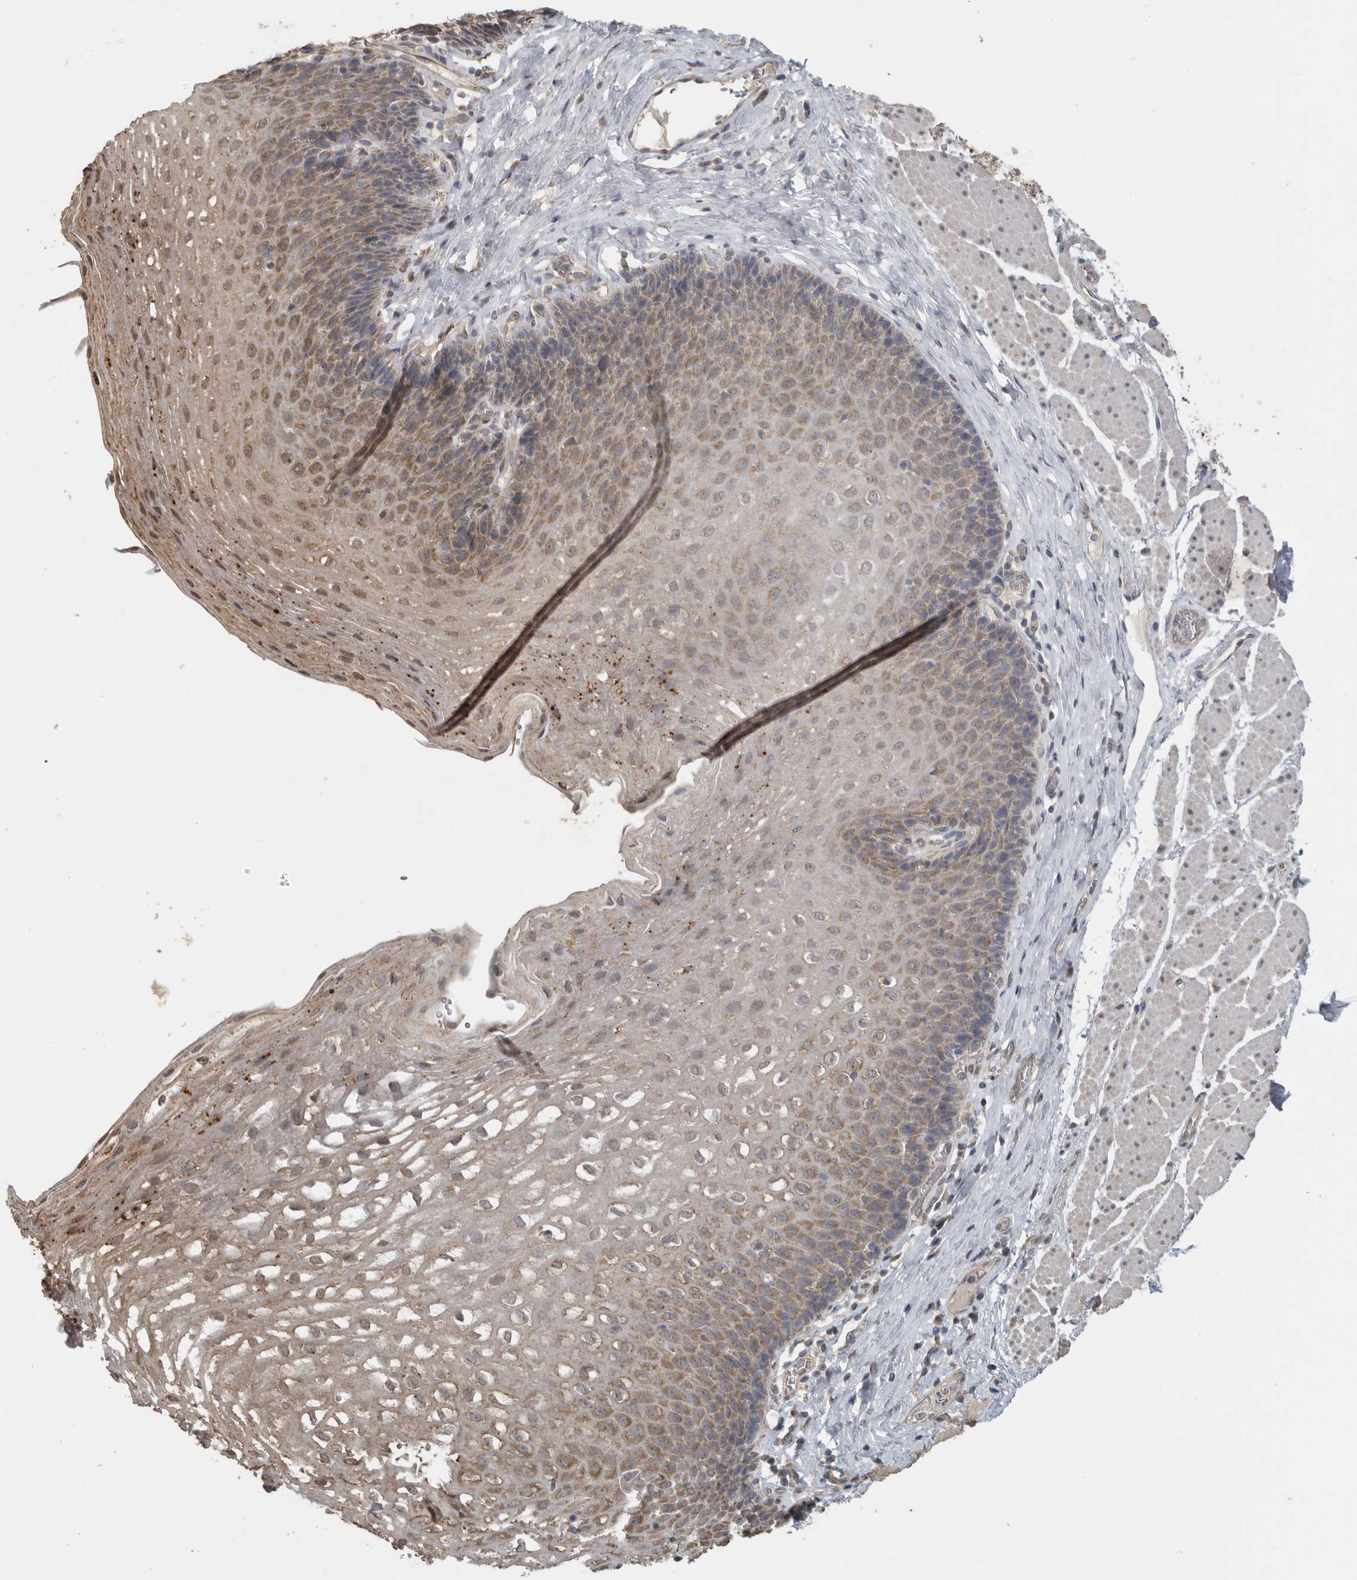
{"staining": {"intensity": "moderate", "quantity": ">75%", "location": "cytoplasmic/membranous"}, "tissue": "esophagus", "cell_type": "Squamous epithelial cells", "image_type": "normal", "snomed": [{"axis": "morphology", "description": "Normal tissue, NOS"}, {"axis": "topography", "description": "Esophagus"}], "caption": "Immunohistochemical staining of normal esophagus displays moderate cytoplasmic/membranous protein staining in about >75% of squamous epithelial cells.", "gene": "AFAP1", "patient": {"sex": "female", "age": 66}}